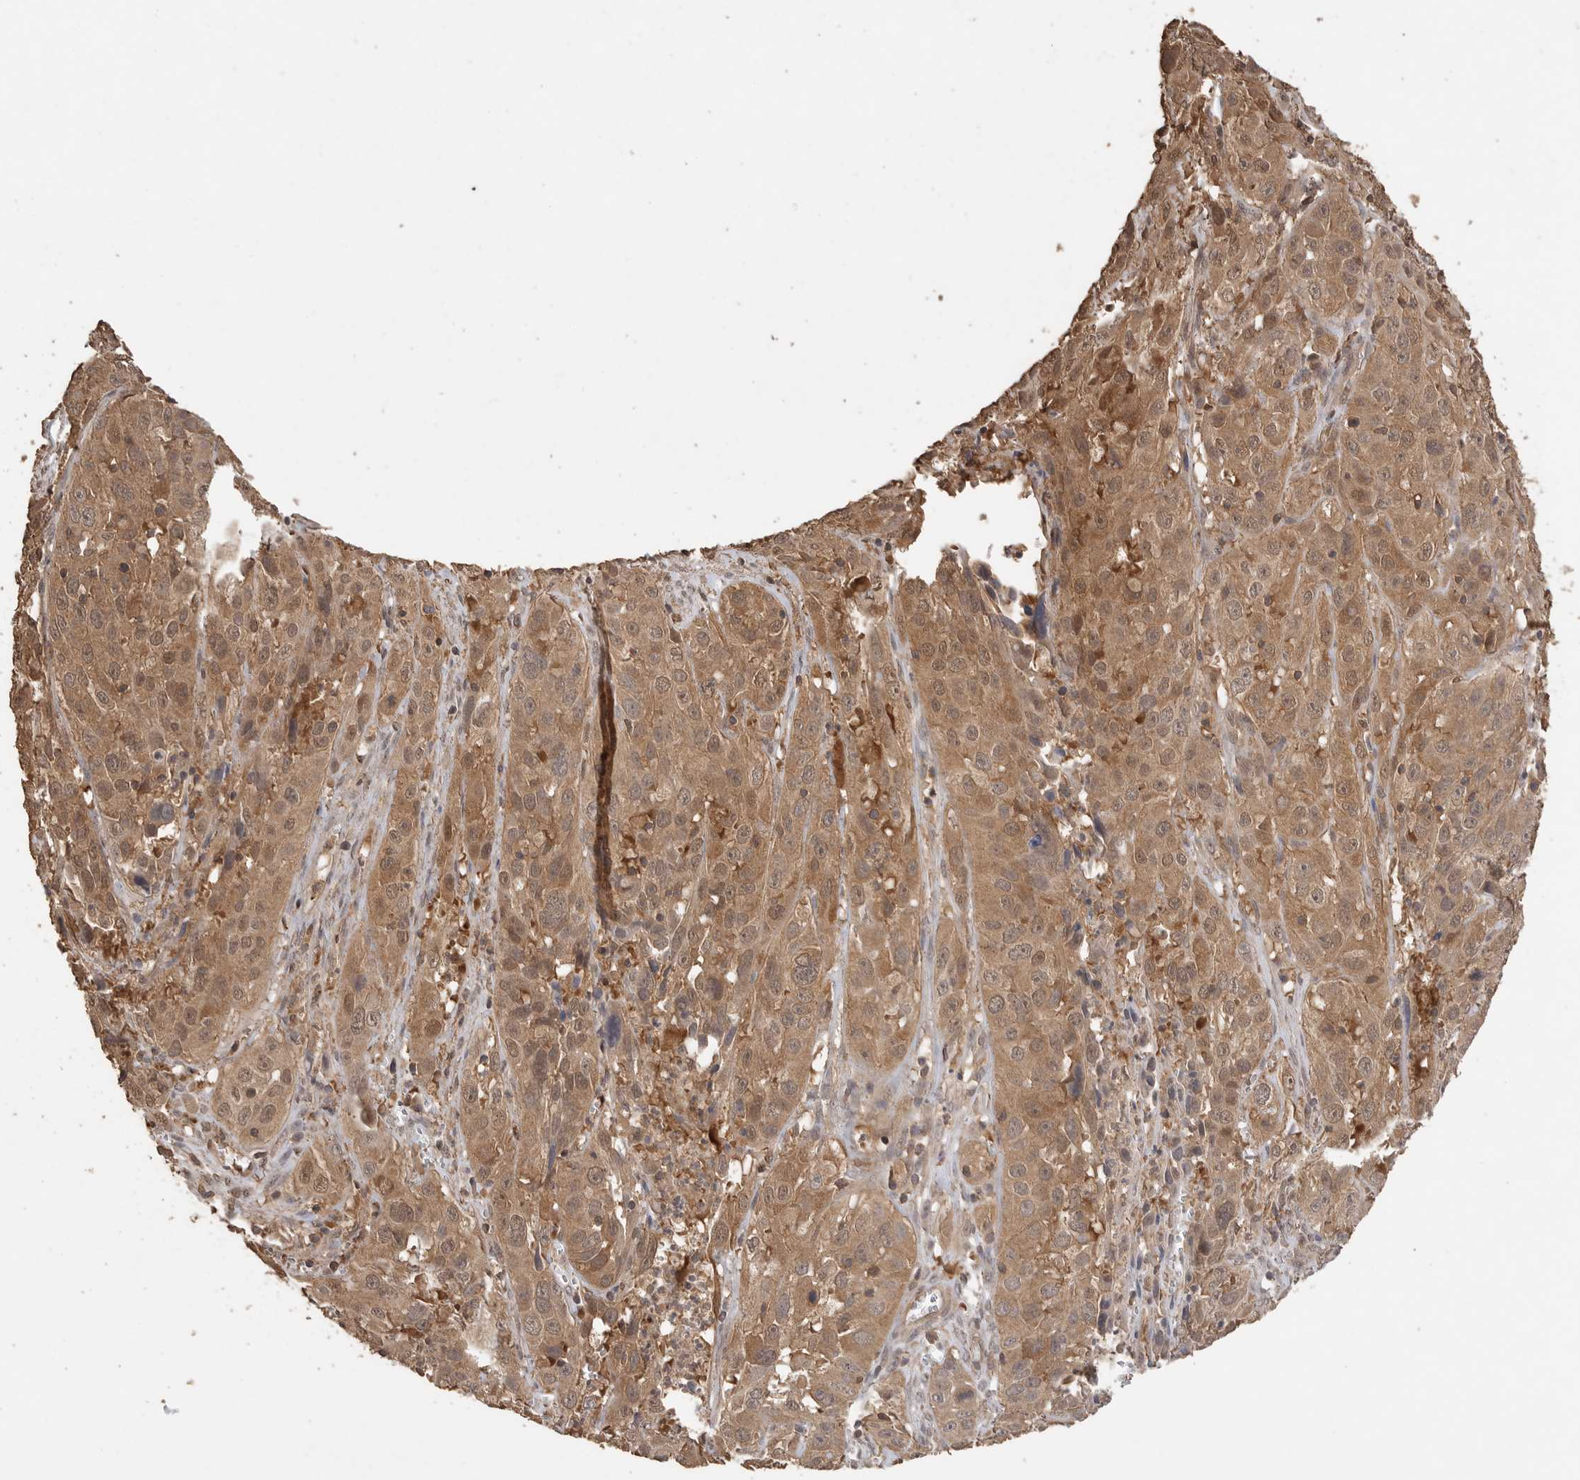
{"staining": {"intensity": "moderate", "quantity": ">75%", "location": "cytoplasmic/membranous,nuclear"}, "tissue": "cervical cancer", "cell_type": "Tumor cells", "image_type": "cancer", "snomed": [{"axis": "morphology", "description": "Squamous cell carcinoma, NOS"}, {"axis": "topography", "description": "Cervix"}], "caption": "This photomicrograph exhibits cervical cancer (squamous cell carcinoma) stained with IHC to label a protein in brown. The cytoplasmic/membranous and nuclear of tumor cells show moderate positivity for the protein. Nuclei are counter-stained blue.", "gene": "MAP2K1", "patient": {"sex": "female", "age": 32}}